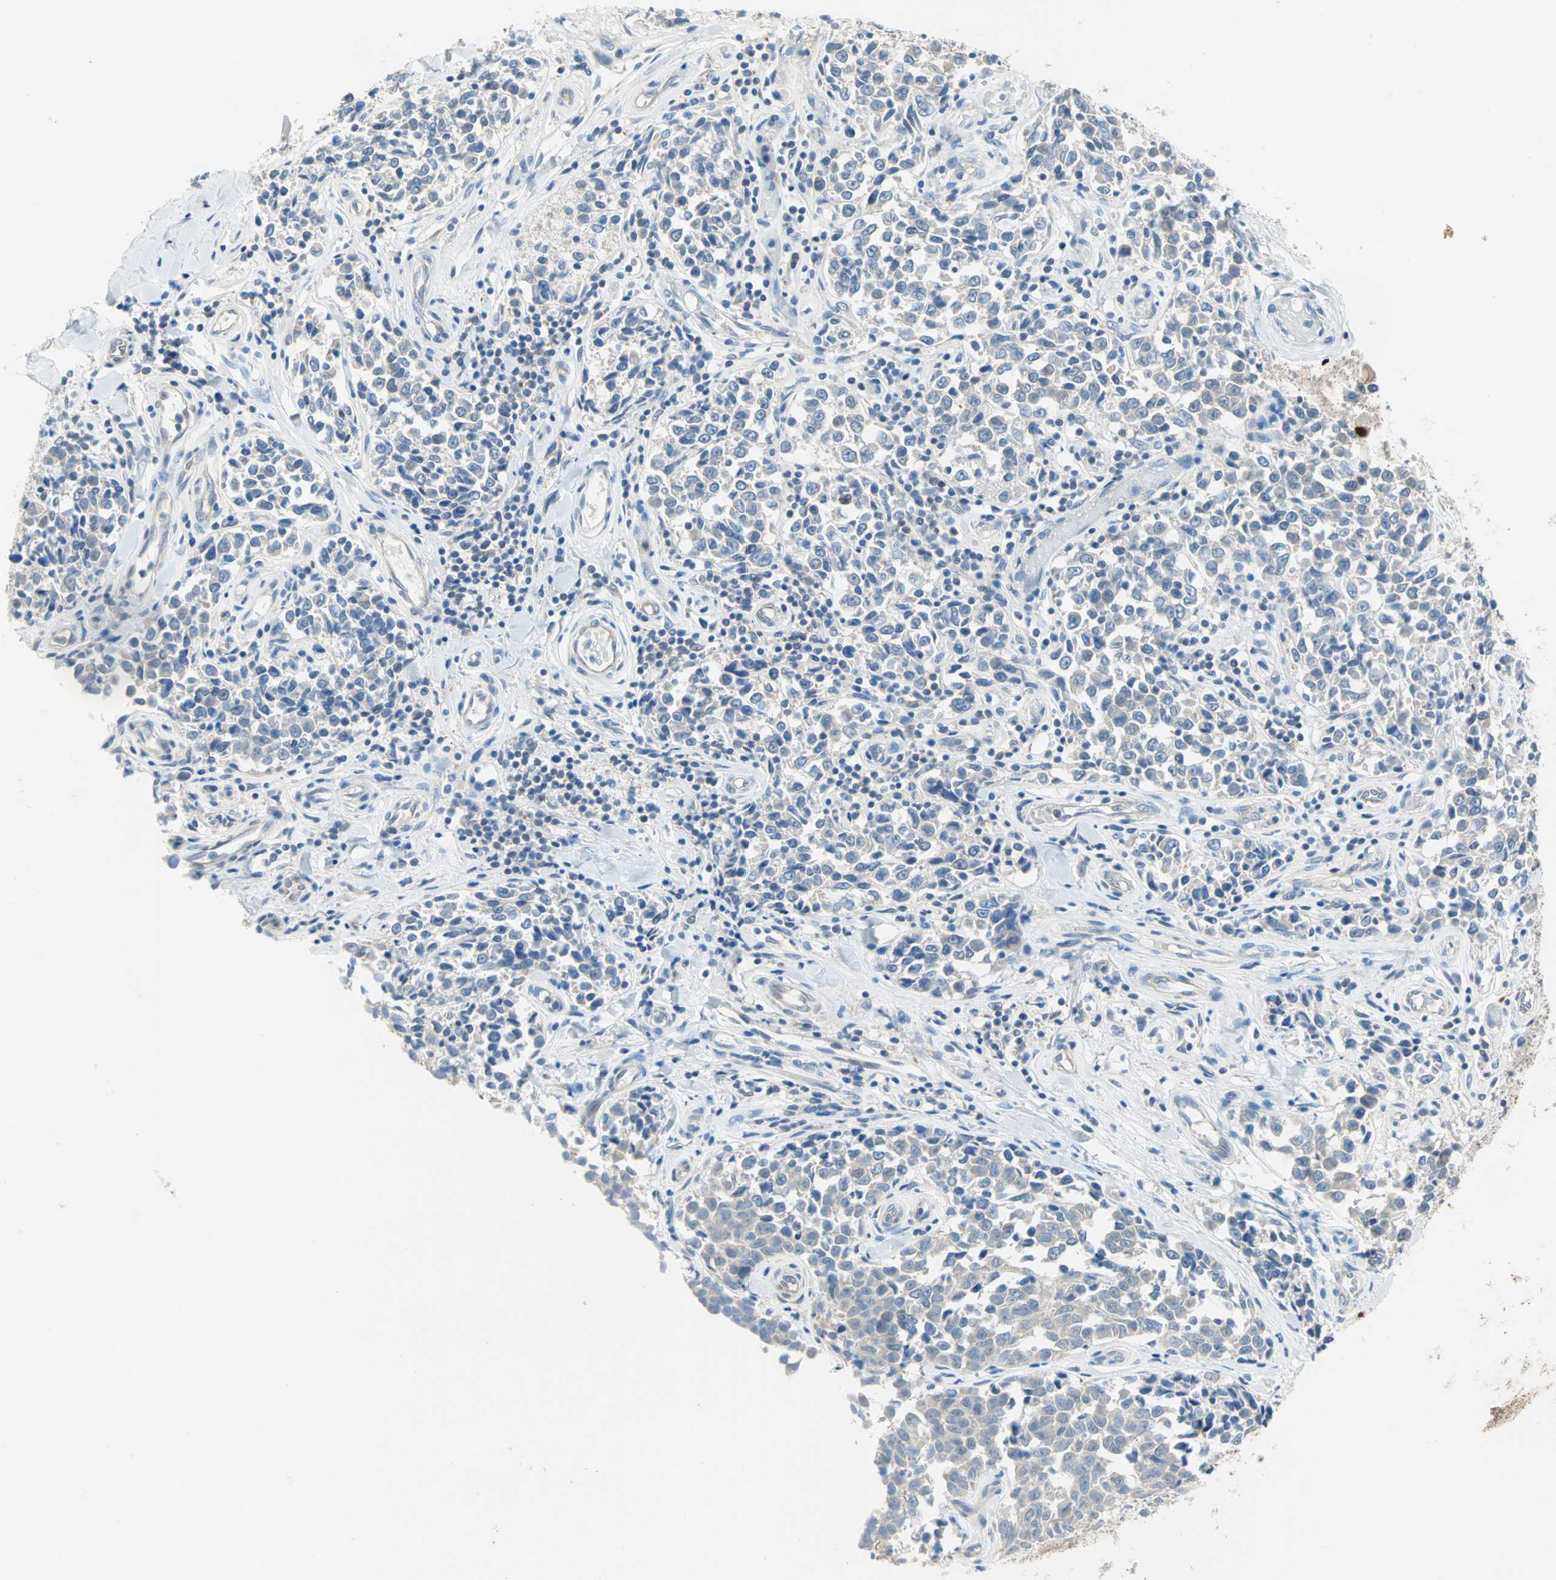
{"staining": {"intensity": "weak", "quantity": ">75%", "location": "cytoplasmic/membranous"}, "tissue": "melanoma", "cell_type": "Tumor cells", "image_type": "cancer", "snomed": [{"axis": "morphology", "description": "Malignant melanoma, NOS"}, {"axis": "topography", "description": "Skin"}], "caption": "Melanoma stained for a protein (brown) shows weak cytoplasmic/membranous positive expression in approximately >75% of tumor cells.", "gene": "MPI", "patient": {"sex": "female", "age": 64}}